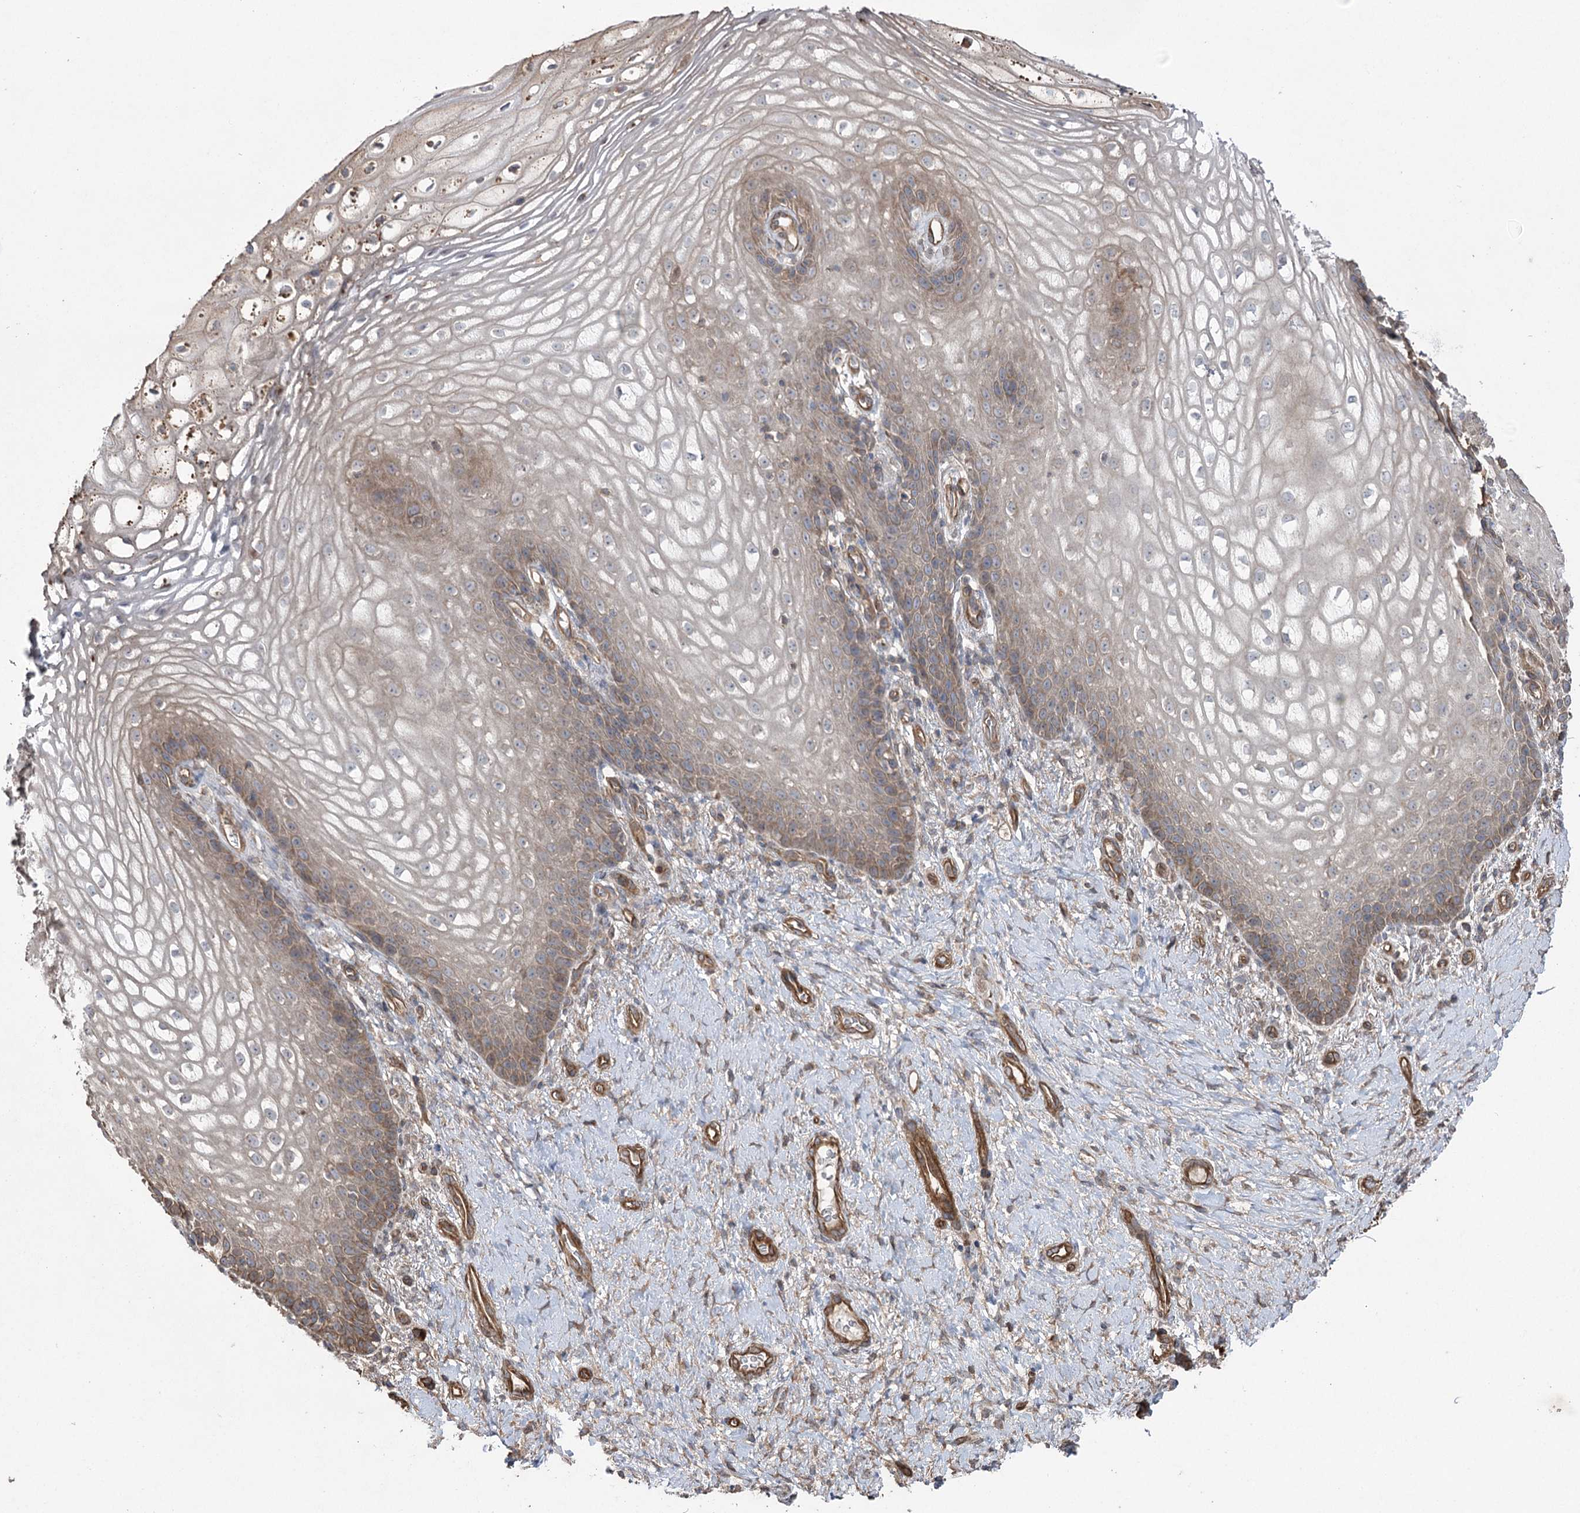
{"staining": {"intensity": "weak", "quantity": "25%-75%", "location": "cytoplasmic/membranous"}, "tissue": "vagina", "cell_type": "Squamous epithelial cells", "image_type": "normal", "snomed": [{"axis": "morphology", "description": "Normal tissue, NOS"}, {"axis": "topography", "description": "Vagina"}], "caption": "Immunohistochemistry staining of unremarkable vagina, which demonstrates low levels of weak cytoplasmic/membranous positivity in about 25%-75% of squamous epithelial cells indicating weak cytoplasmic/membranous protein expression. The staining was performed using DAB (3,3'-diaminobenzidine) (brown) for protein detection and nuclei were counterstained in hematoxylin (blue).", "gene": "LARS2", "patient": {"sex": "female", "age": 60}}